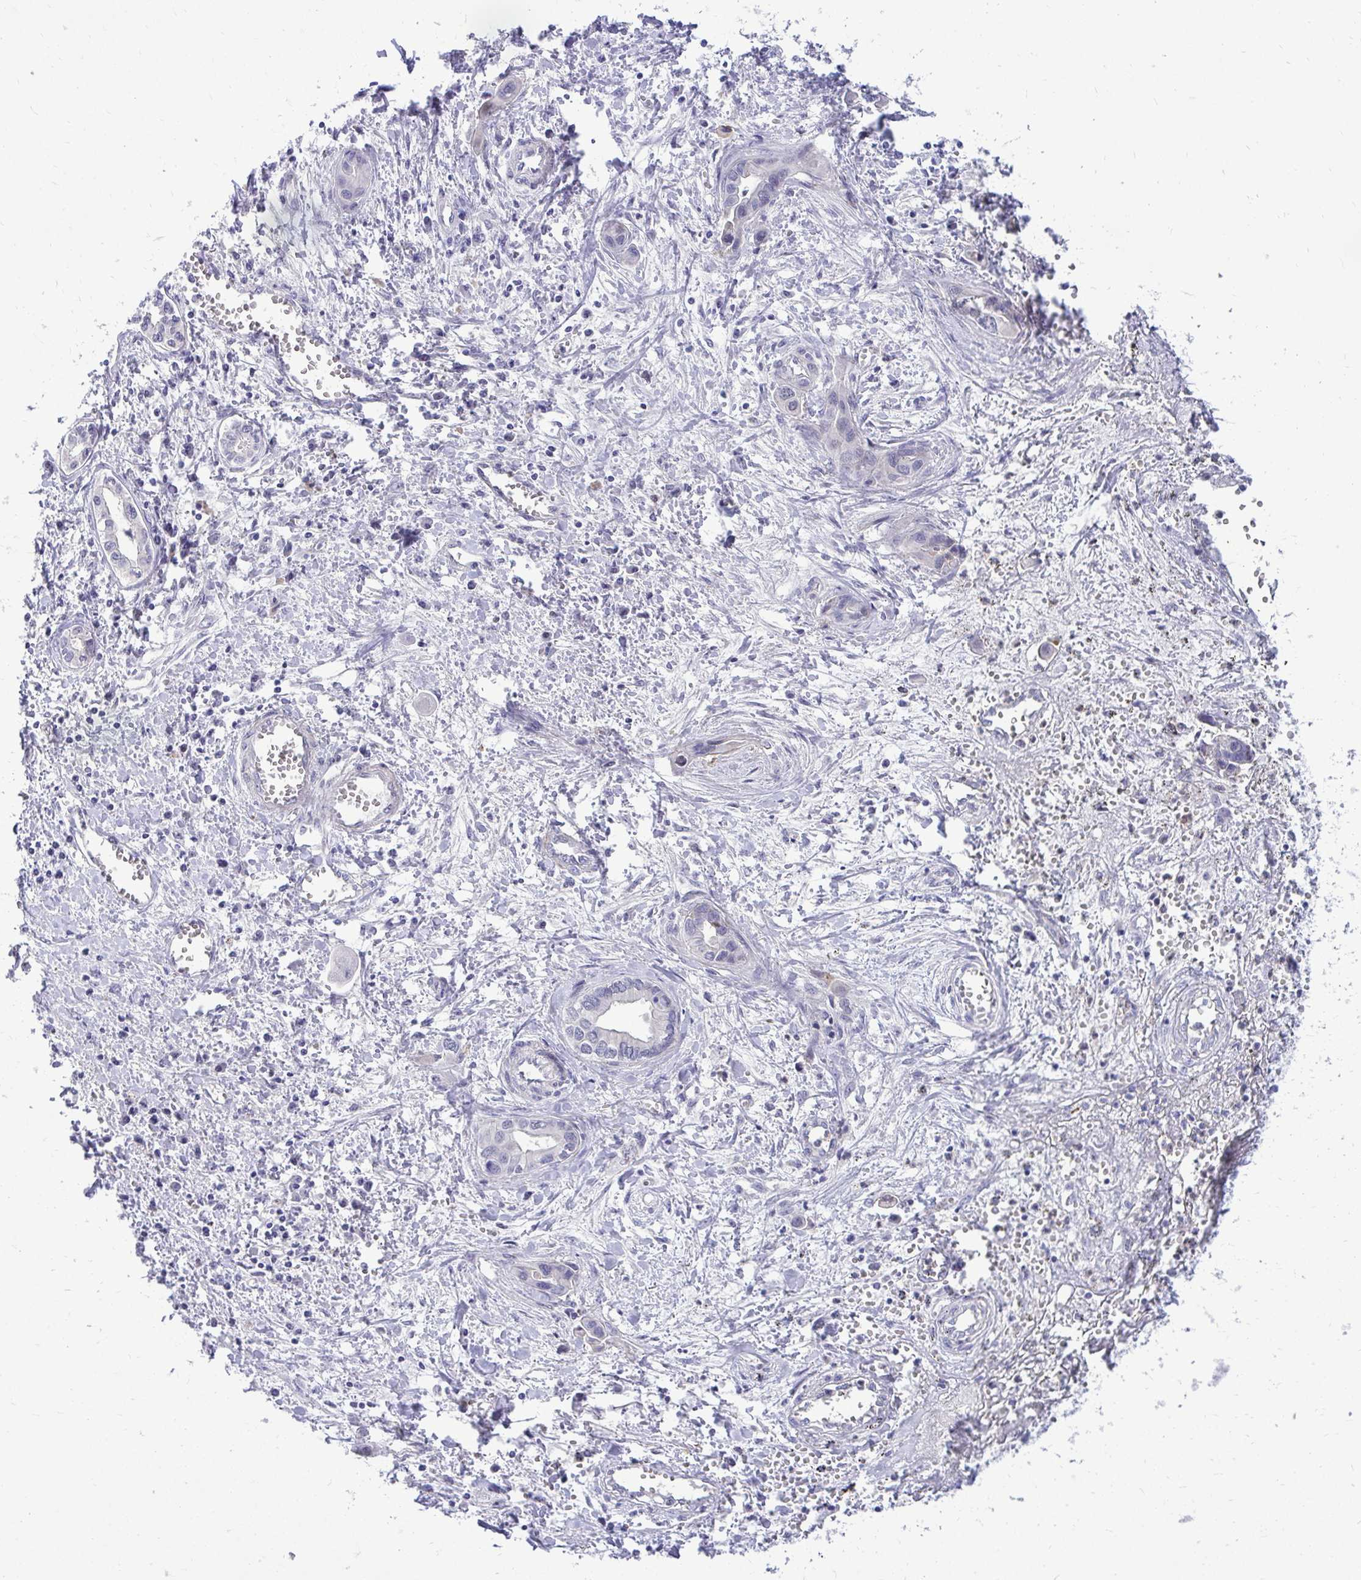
{"staining": {"intensity": "negative", "quantity": "none", "location": "none"}, "tissue": "liver cancer", "cell_type": "Tumor cells", "image_type": "cancer", "snomed": [{"axis": "morphology", "description": "Cholangiocarcinoma"}, {"axis": "topography", "description": "Liver"}], "caption": "Histopathology image shows no significant protein positivity in tumor cells of liver cancer.", "gene": "ZSWIM9", "patient": {"sex": "female", "age": 64}}